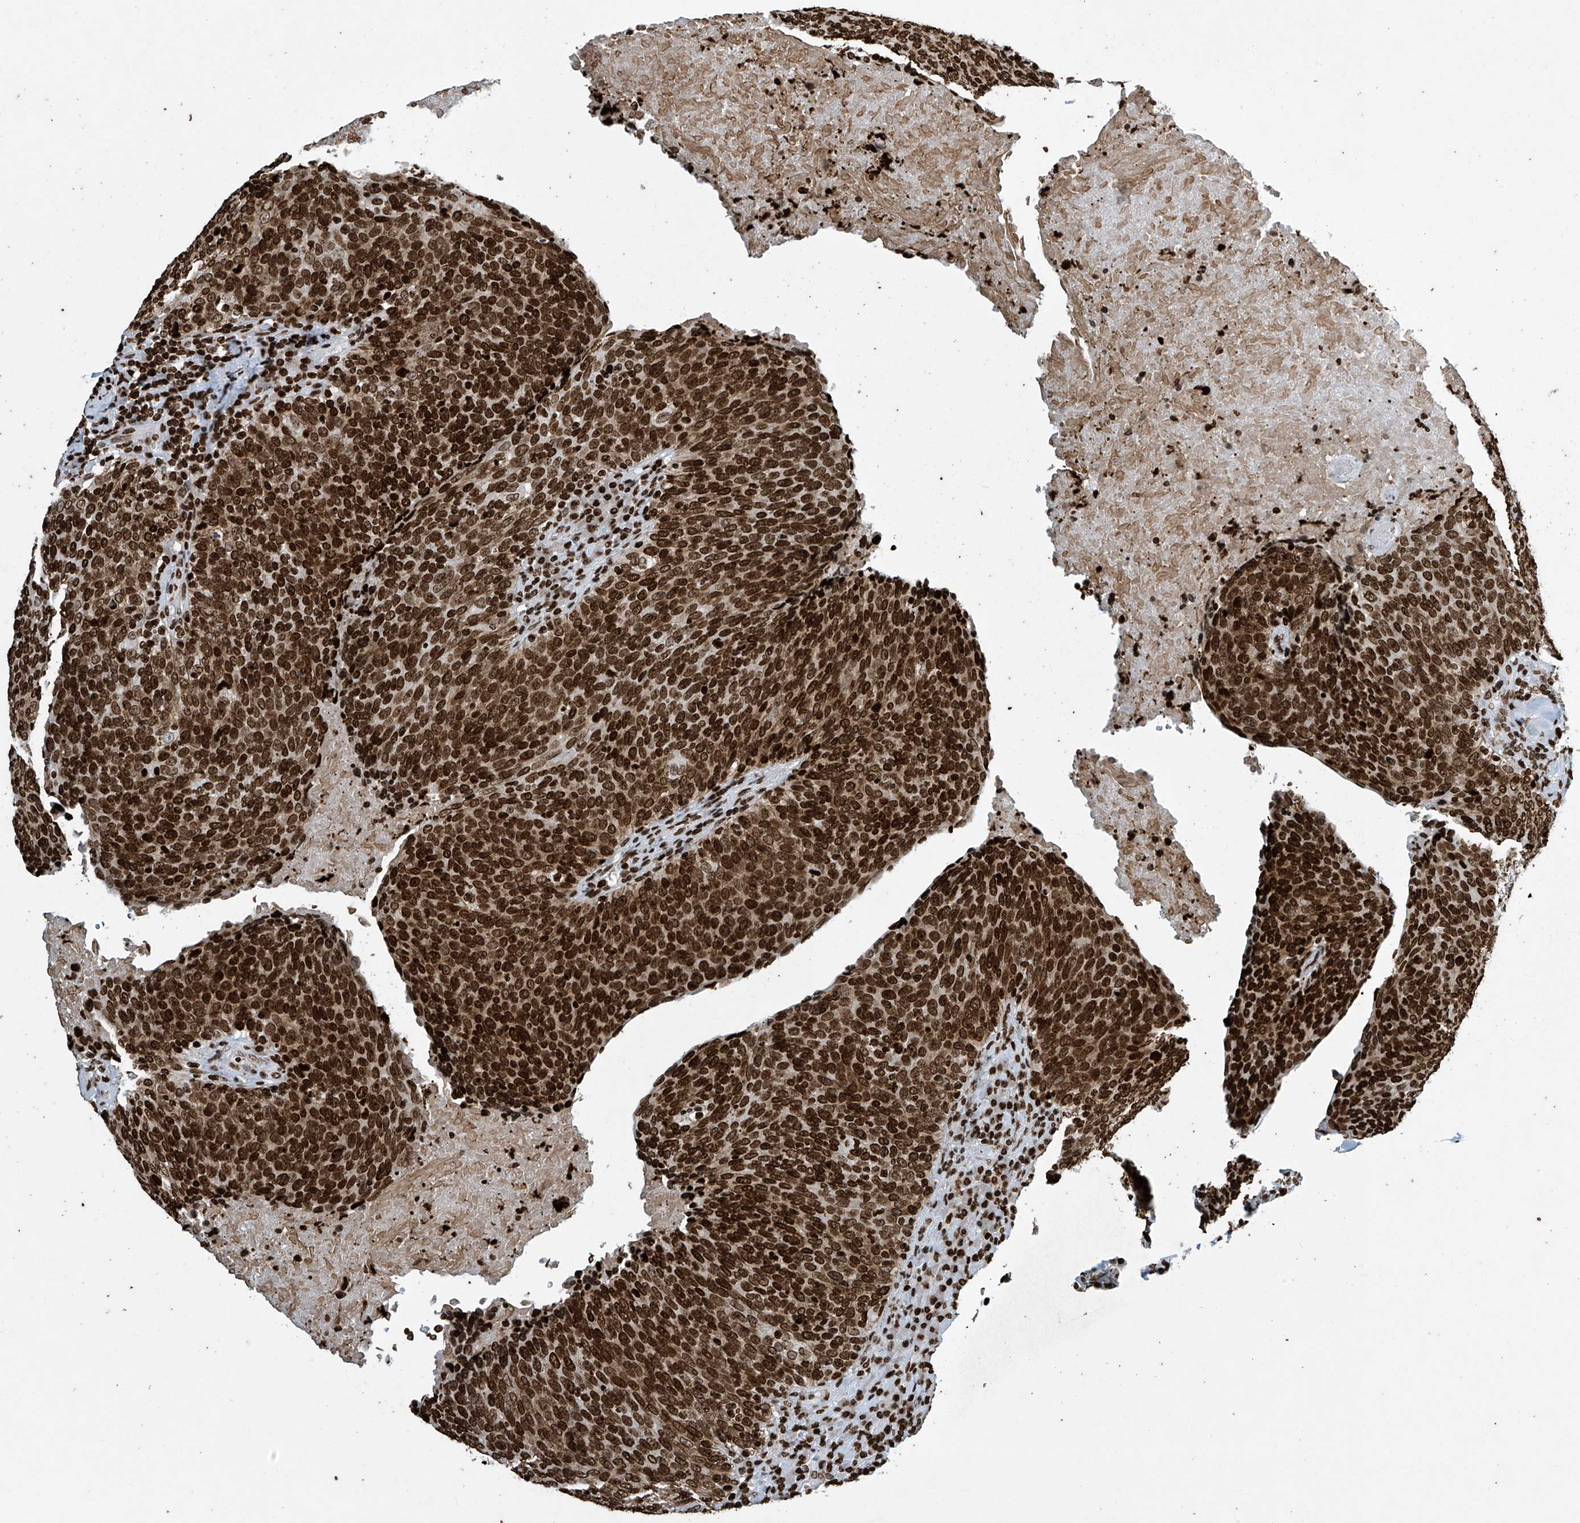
{"staining": {"intensity": "strong", "quantity": ">75%", "location": "nuclear"}, "tissue": "head and neck cancer", "cell_type": "Tumor cells", "image_type": "cancer", "snomed": [{"axis": "morphology", "description": "Squamous cell carcinoma, NOS"}, {"axis": "morphology", "description": "Squamous cell carcinoma, metastatic, NOS"}, {"axis": "topography", "description": "Lymph node"}, {"axis": "topography", "description": "Head-Neck"}], "caption": "Protein staining of head and neck cancer tissue reveals strong nuclear positivity in about >75% of tumor cells.", "gene": "H4C16", "patient": {"sex": "male", "age": 62}}